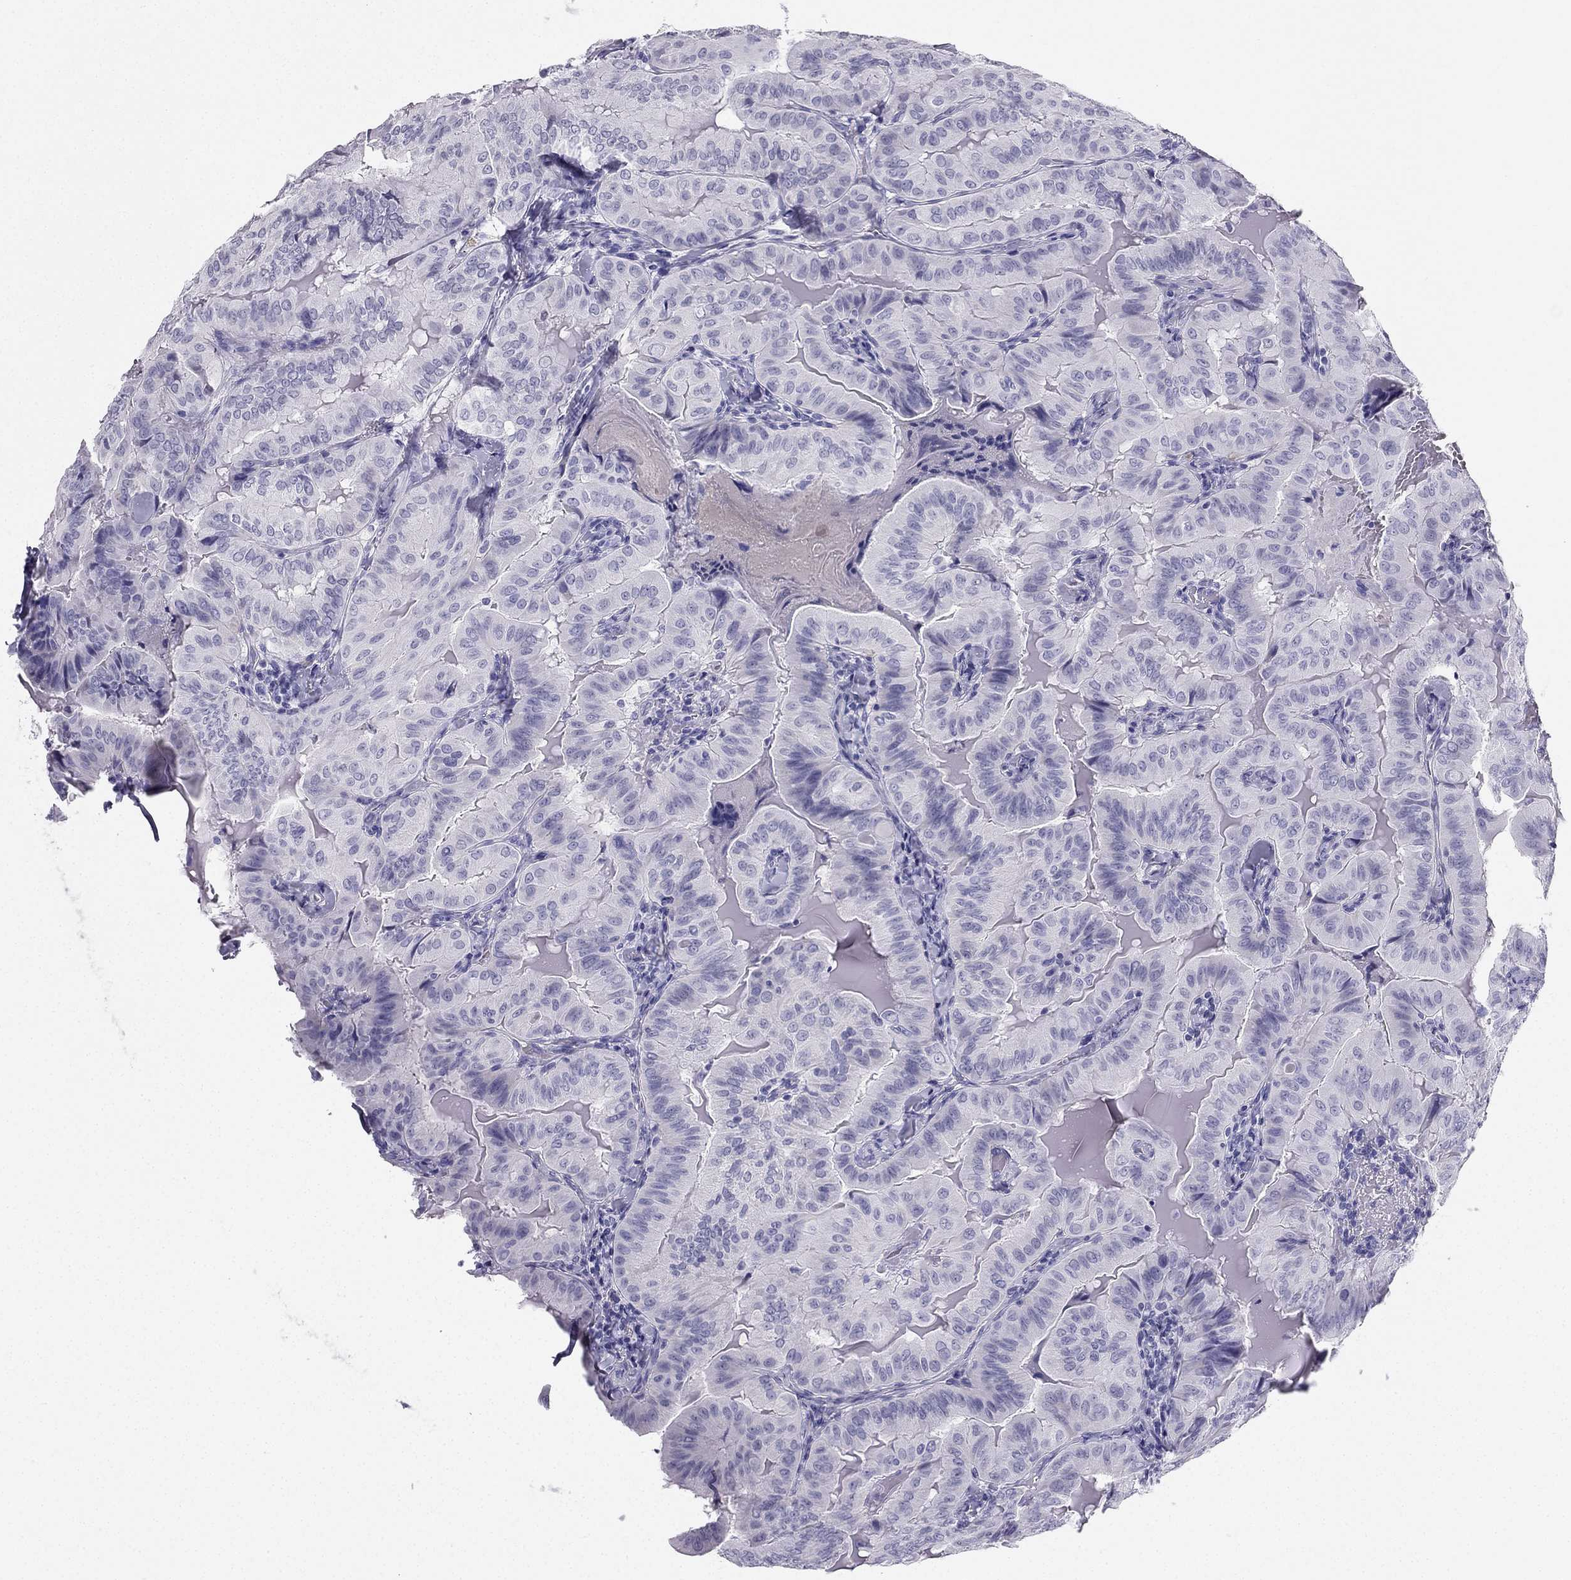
{"staining": {"intensity": "negative", "quantity": "none", "location": "none"}, "tissue": "thyroid cancer", "cell_type": "Tumor cells", "image_type": "cancer", "snomed": [{"axis": "morphology", "description": "Papillary adenocarcinoma, NOS"}, {"axis": "topography", "description": "Thyroid gland"}], "caption": "Tumor cells show no significant positivity in thyroid papillary adenocarcinoma.", "gene": "TFF3", "patient": {"sex": "female", "age": 68}}